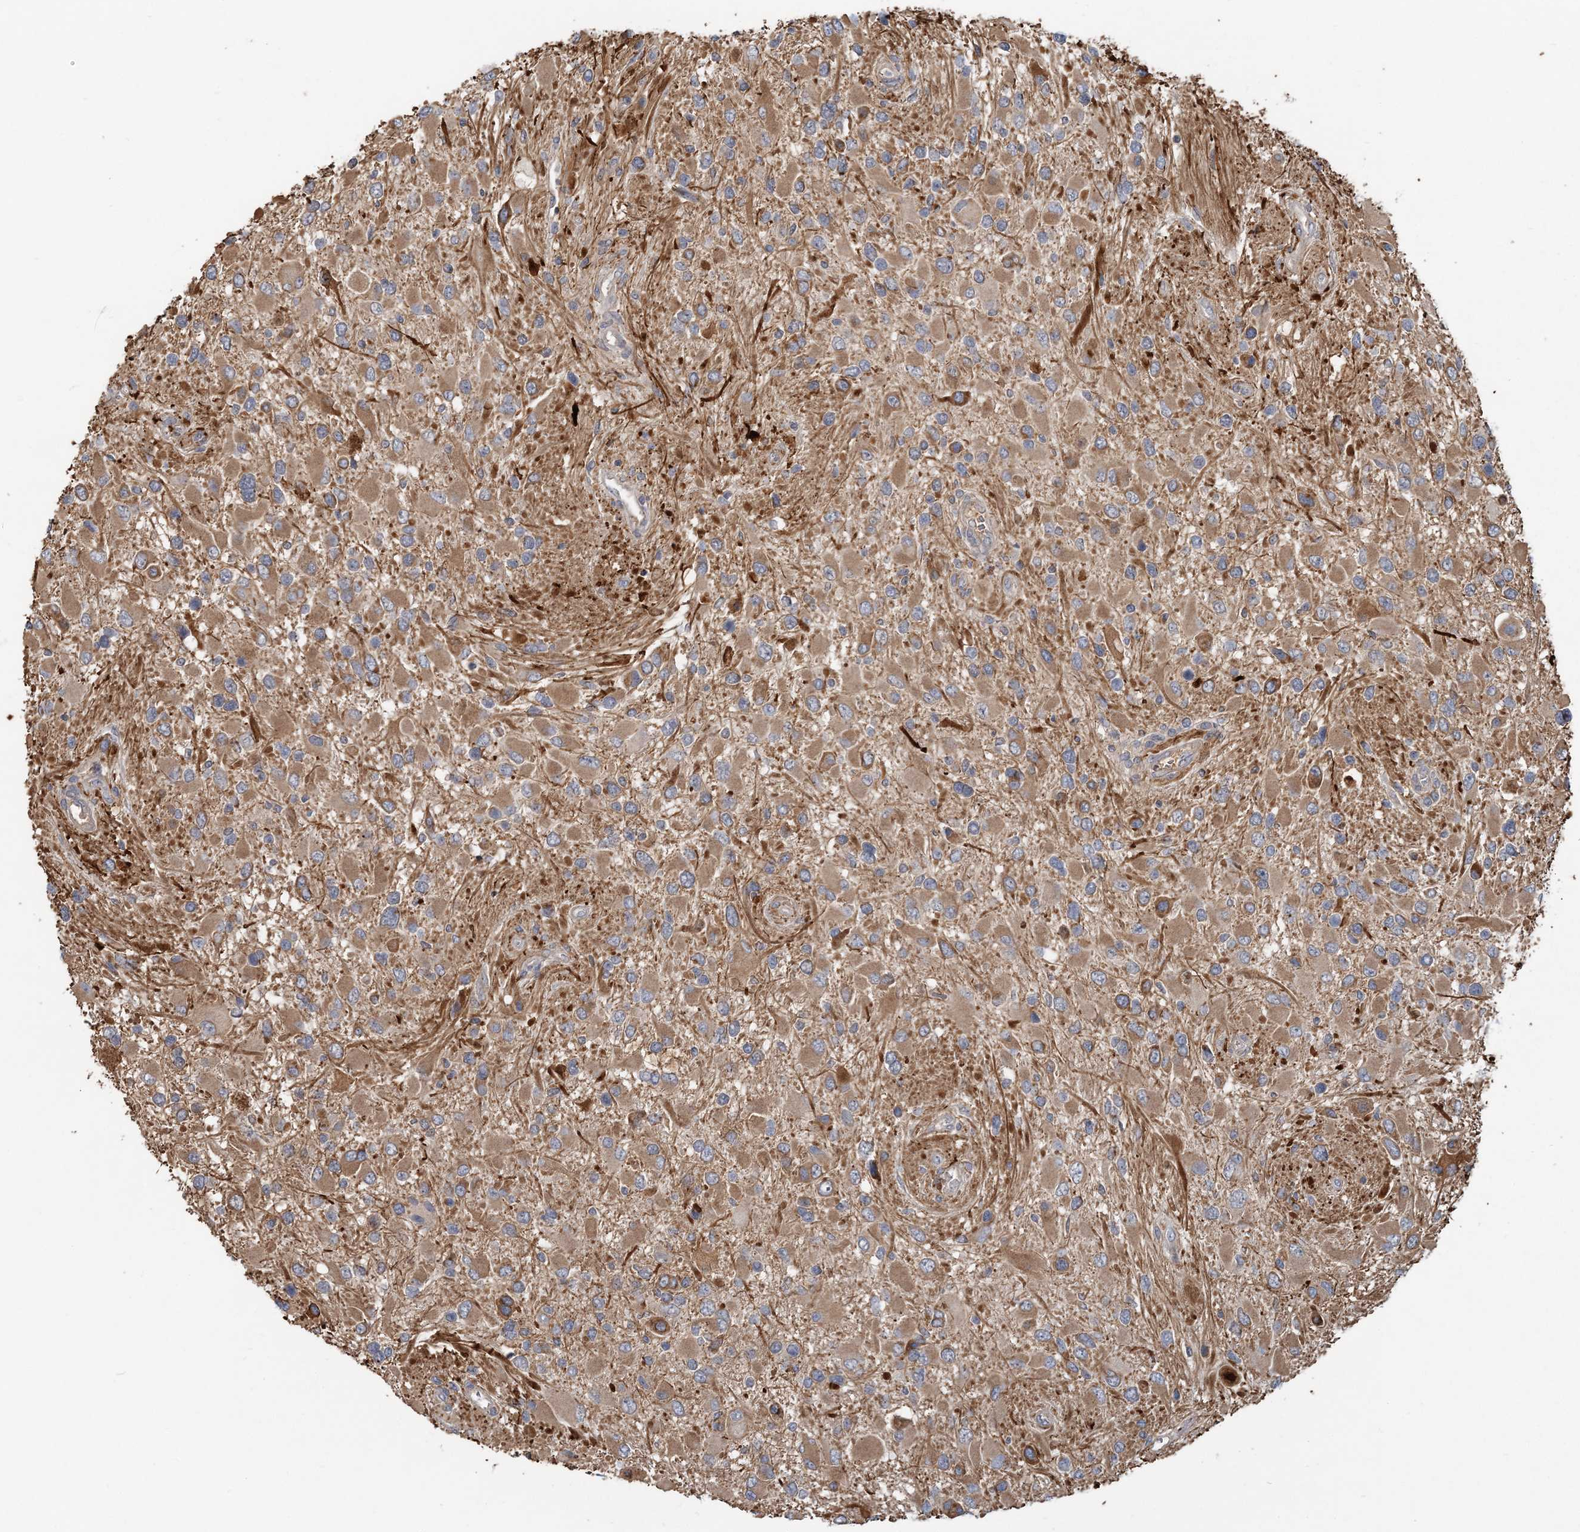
{"staining": {"intensity": "moderate", "quantity": "<25%", "location": "cytoplasmic/membranous"}, "tissue": "glioma", "cell_type": "Tumor cells", "image_type": "cancer", "snomed": [{"axis": "morphology", "description": "Glioma, malignant, High grade"}, {"axis": "topography", "description": "Brain"}], "caption": "The immunohistochemical stain shows moderate cytoplasmic/membranous expression in tumor cells of malignant glioma (high-grade) tissue.", "gene": "RNF25", "patient": {"sex": "male", "age": 53}}